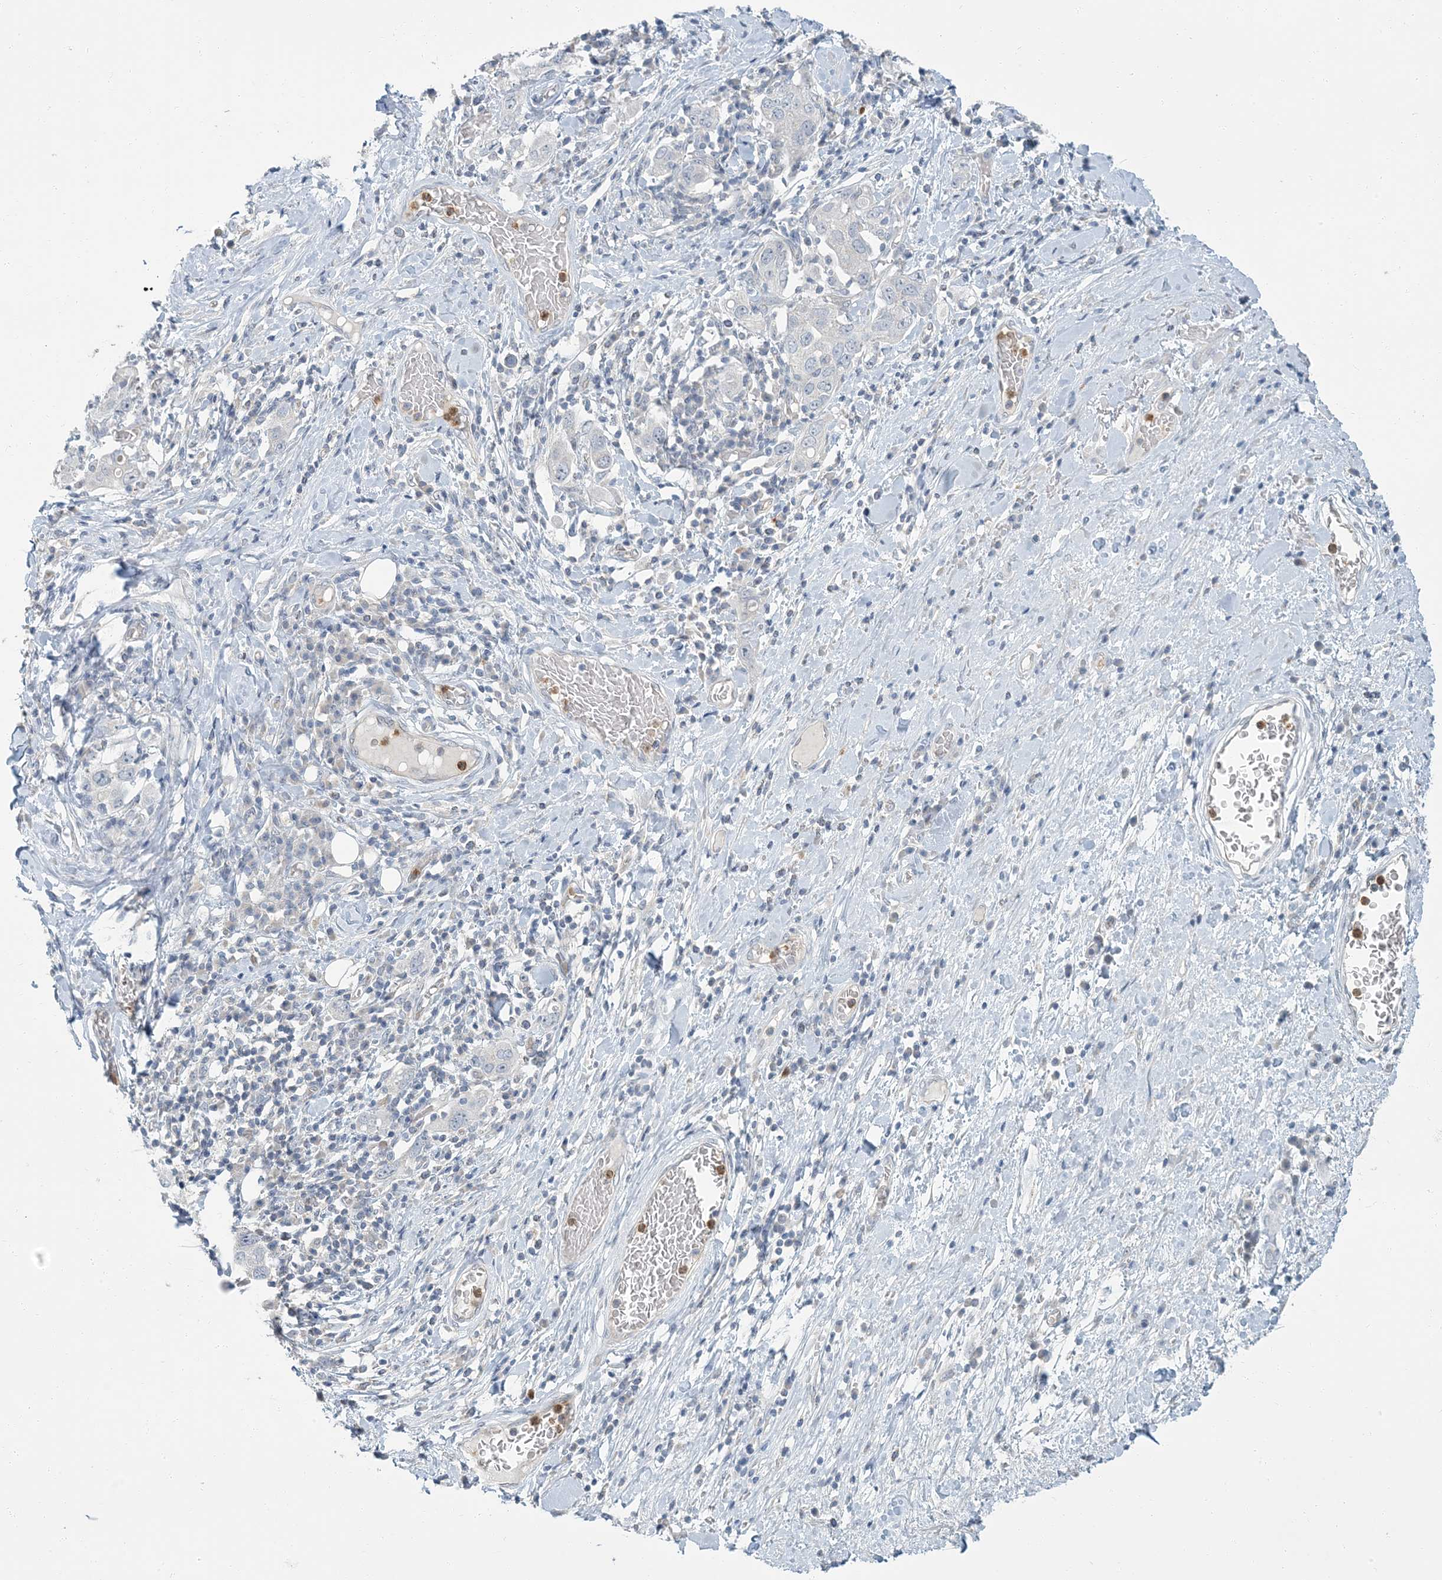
{"staining": {"intensity": "negative", "quantity": "none", "location": "none"}, "tissue": "stomach cancer", "cell_type": "Tumor cells", "image_type": "cancer", "snomed": [{"axis": "morphology", "description": "Adenocarcinoma, NOS"}, {"axis": "topography", "description": "Stomach, upper"}], "caption": "A high-resolution histopathology image shows immunohistochemistry staining of adenocarcinoma (stomach), which displays no significant staining in tumor cells.", "gene": "EPHA4", "patient": {"sex": "male", "age": 62}}